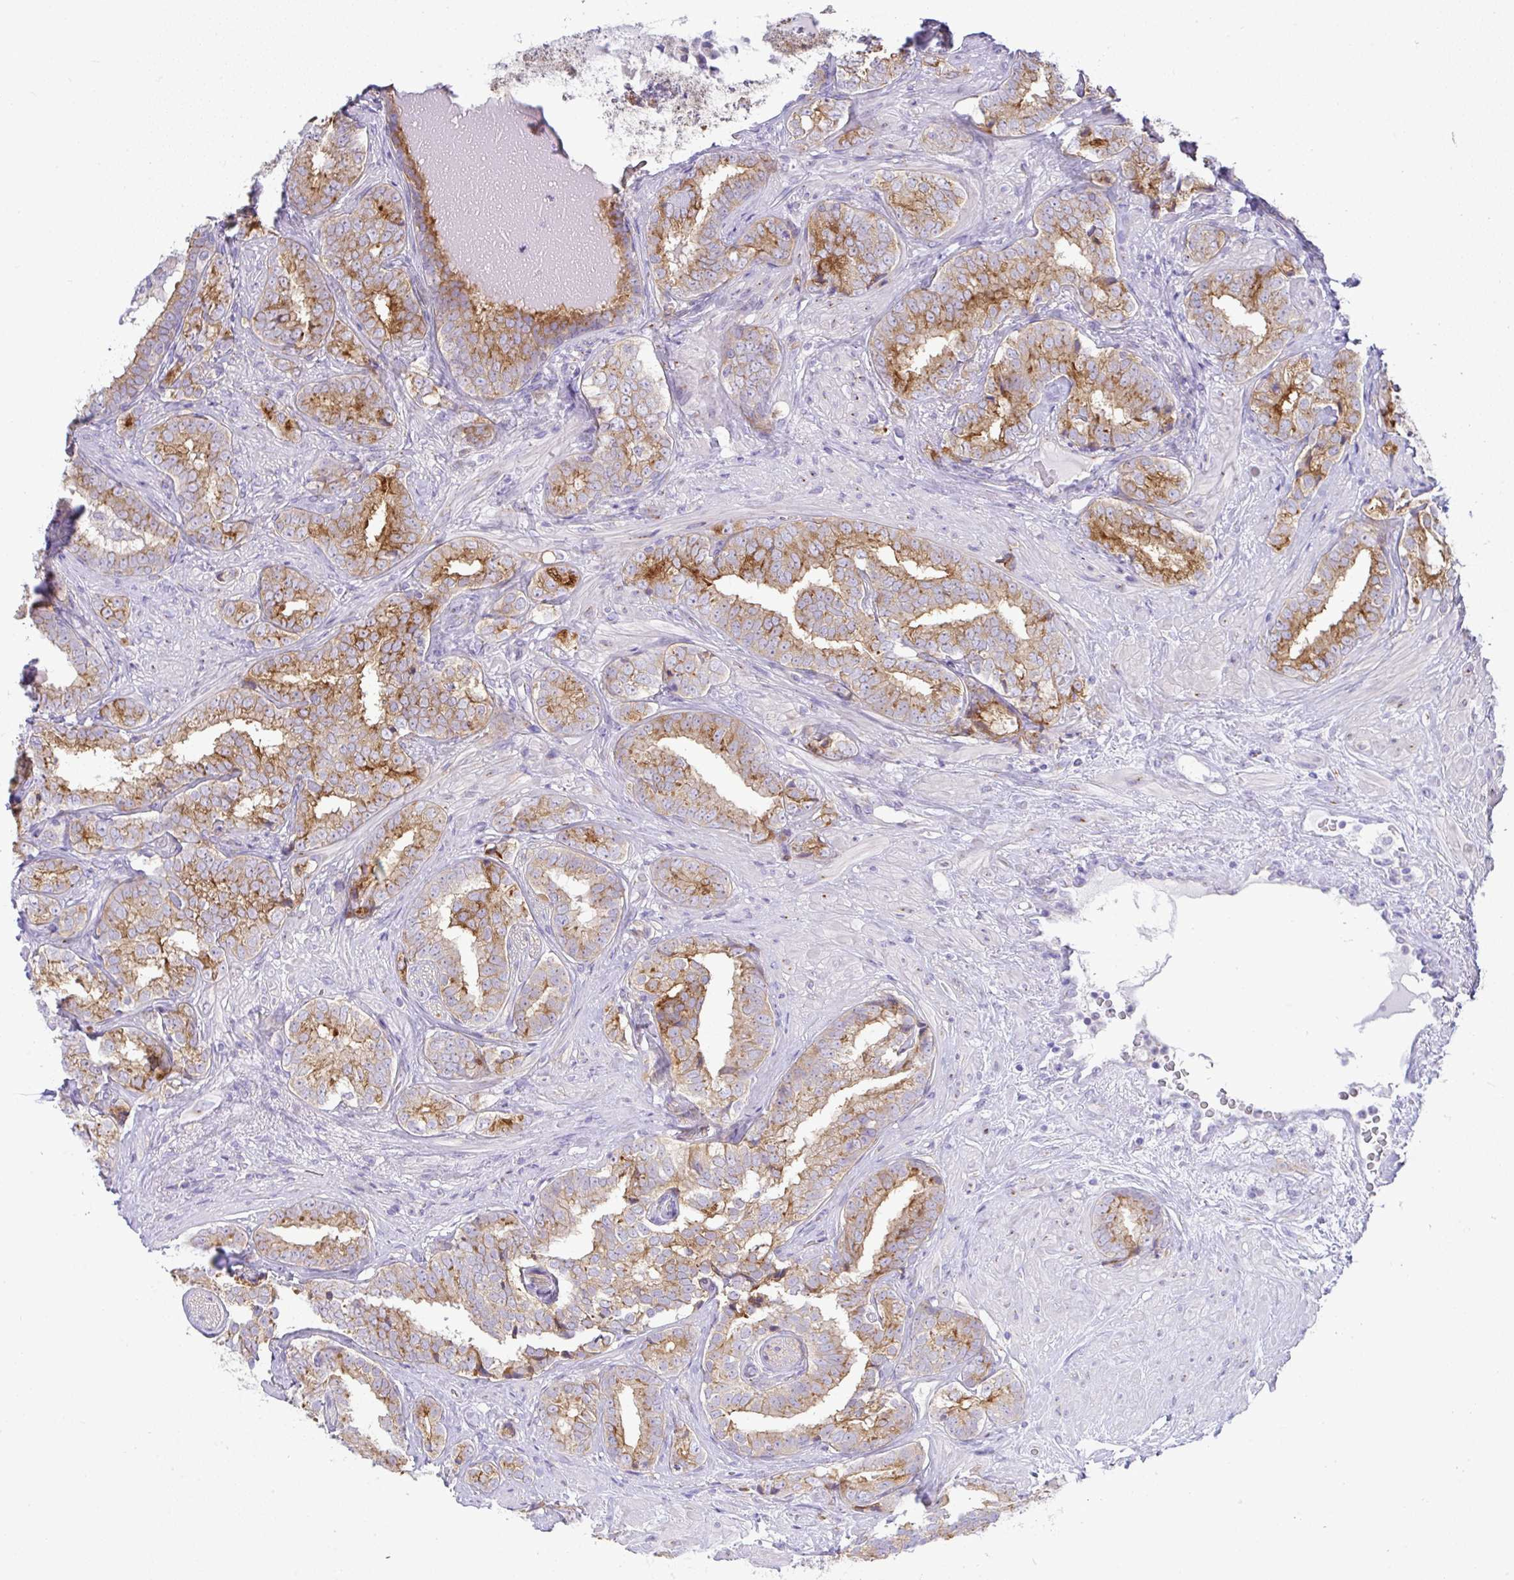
{"staining": {"intensity": "strong", "quantity": "25%-75%", "location": "cytoplasmic/membranous"}, "tissue": "prostate cancer", "cell_type": "Tumor cells", "image_type": "cancer", "snomed": [{"axis": "morphology", "description": "Adenocarcinoma, High grade"}, {"axis": "topography", "description": "Prostate"}], "caption": "High-magnification brightfield microscopy of prostate cancer stained with DAB (brown) and counterstained with hematoxylin (blue). tumor cells exhibit strong cytoplasmic/membranous expression is appreciated in approximately25%-75% of cells.", "gene": "FAM177A1", "patient": {"sex": "male", "age": 72}}